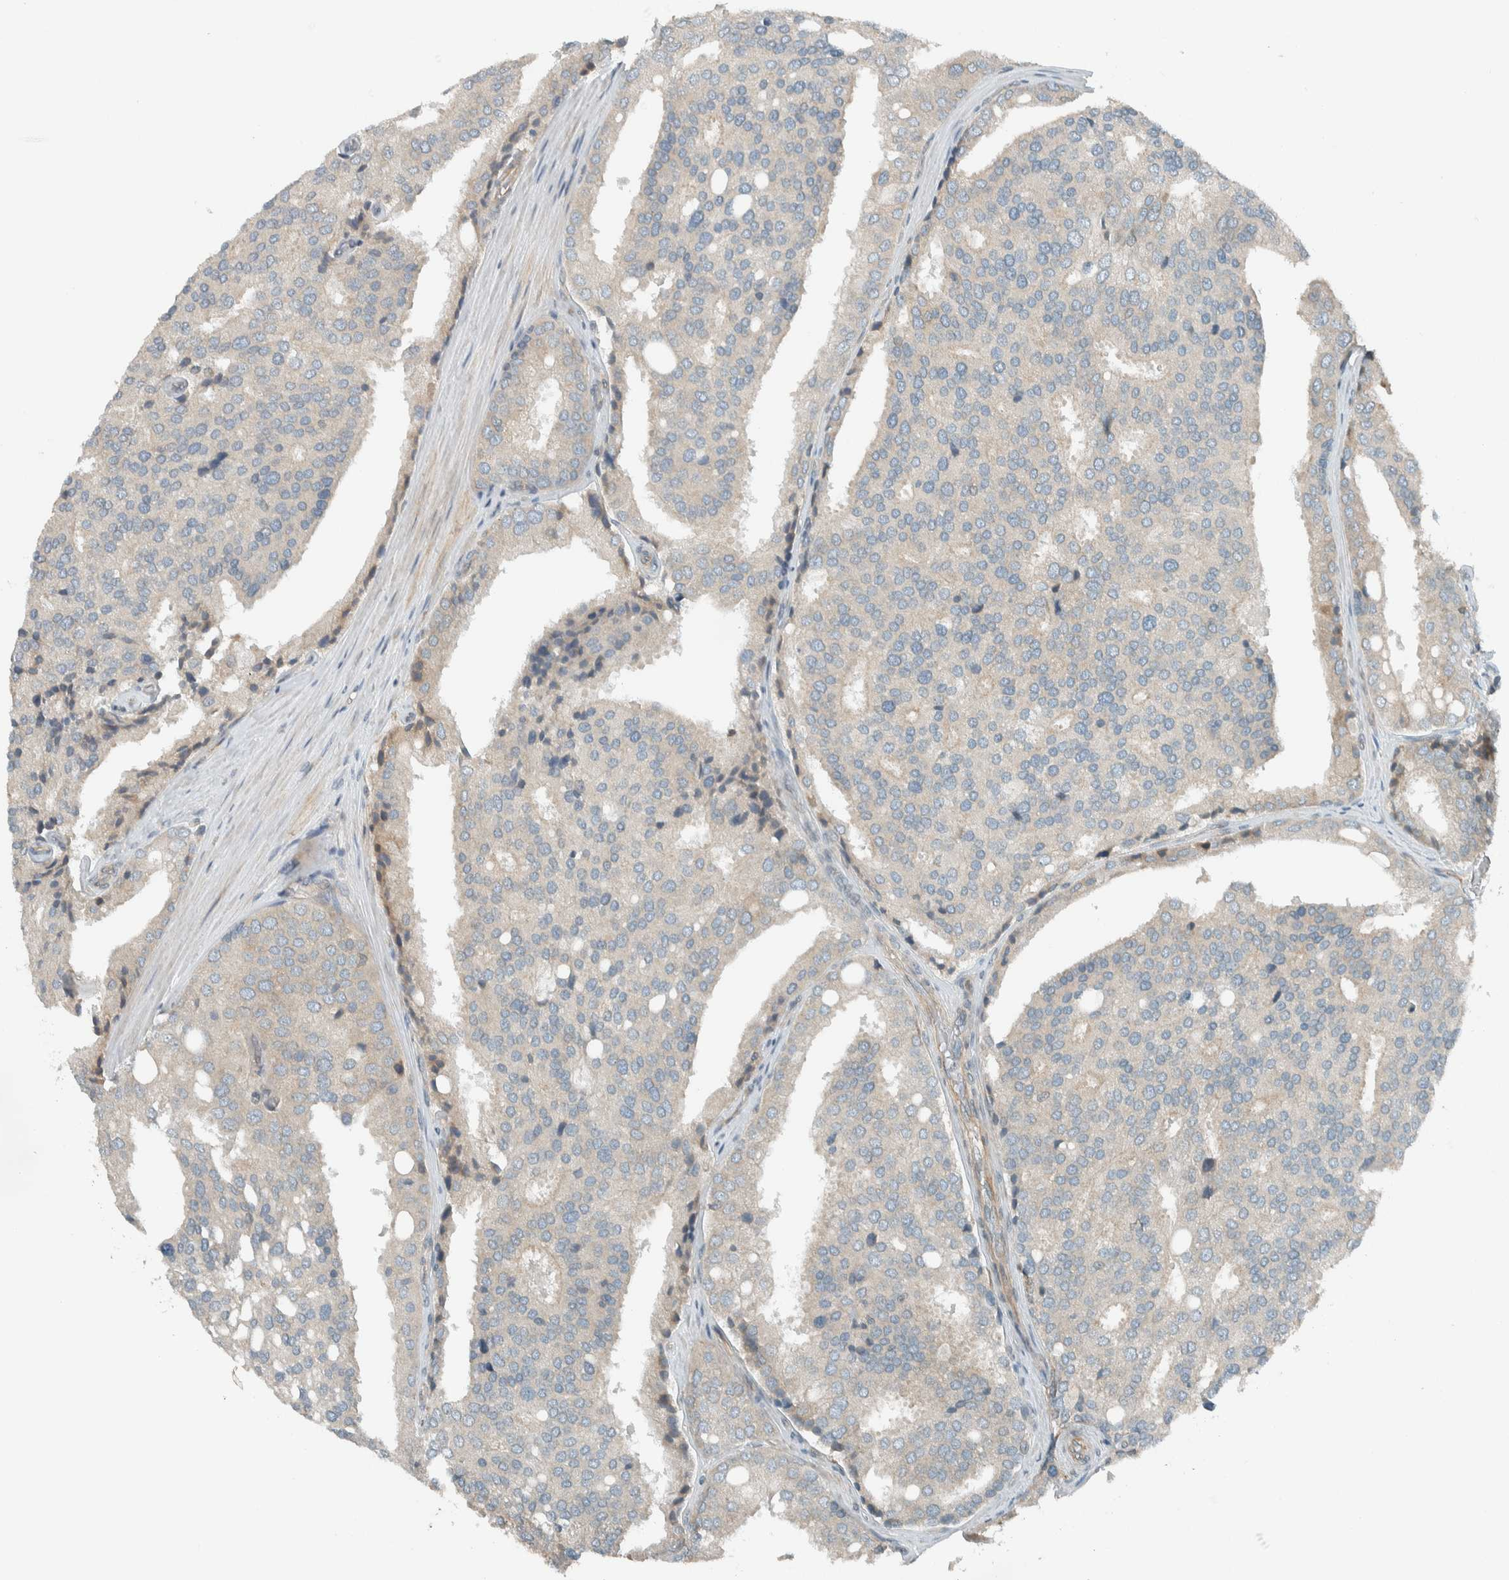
{"staining": {"intensity": "negative", "quantity": "none", "location": "none"}, "tissue": "prostate cancer", "cell_type": "Tumor cells", "image_type": "cancer", "snomed": [{"axis": "morphology", "description": "Adenocarcinoma, High grade"}, {"axis": "topography", "description": "Prostate"}], "caption": "This is an IHC image of adenocarcinoma (high-grade) (prostate). There is no positivity in tumor cells.", "gene": "SEL1L", "patient": {"sex": "male", "age": 50}}